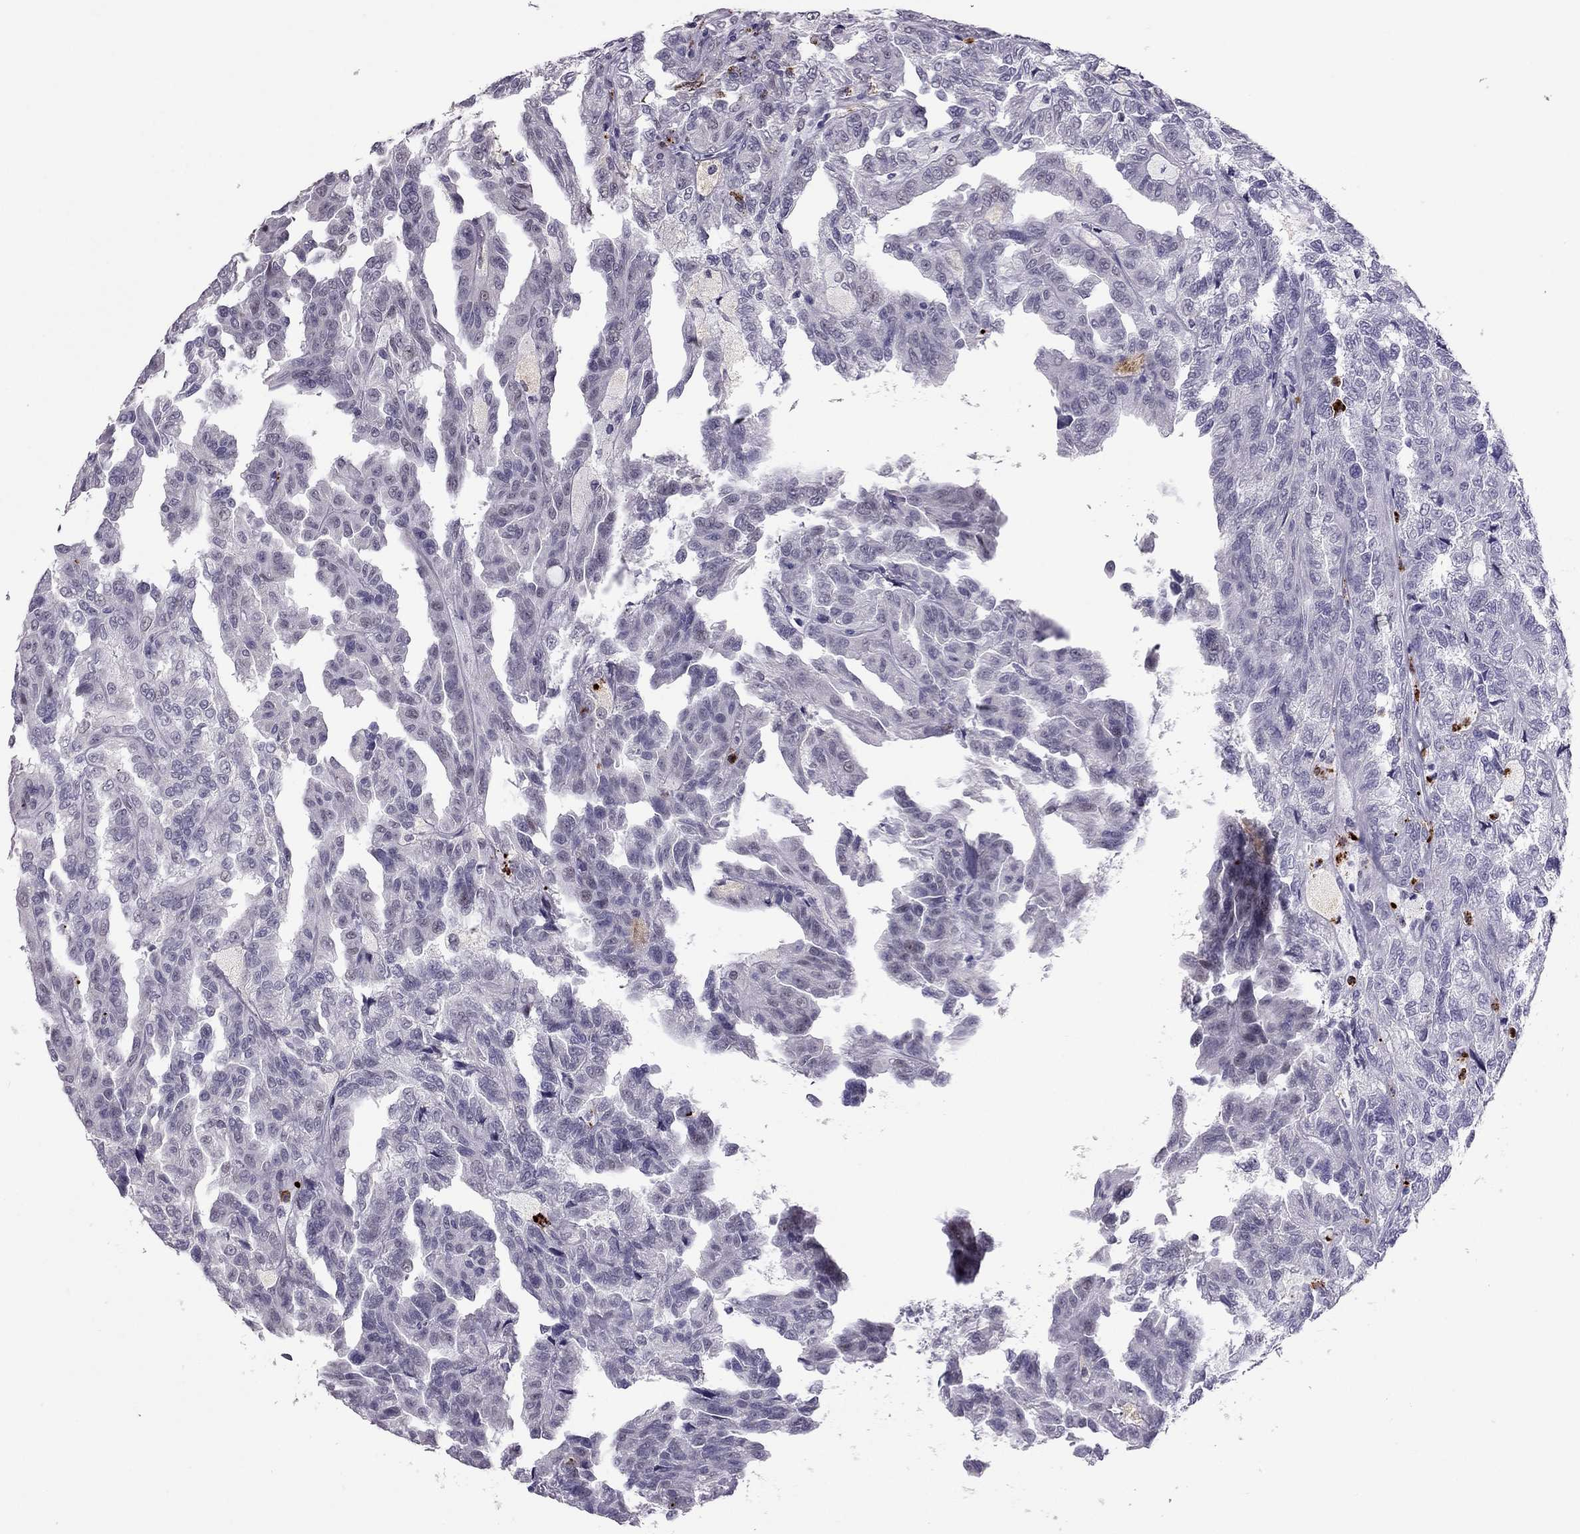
{"staining": {"intensity": "negative", "quantity": "none", "location": "none"}, "tissue": "renal cancer", "cell_type": "Tumor cells", "image_type": "cancer", "snomed": [{"axis": "morphology", "description": "Adenocarcinoma, NOS"}, {"axis": "topography", "description": "Kidney"}], "caption": "IHC of adenocarcinoma (renal) demonstrates no positivity in tumor cells. The staining was performed using DAB to visualize the protein expression in brown, while the nuclei were stained in blue with hematoxylin (Magnification: 20x).", "gene": "CCL27", "patient": {"sex": "male", "age": 79}}